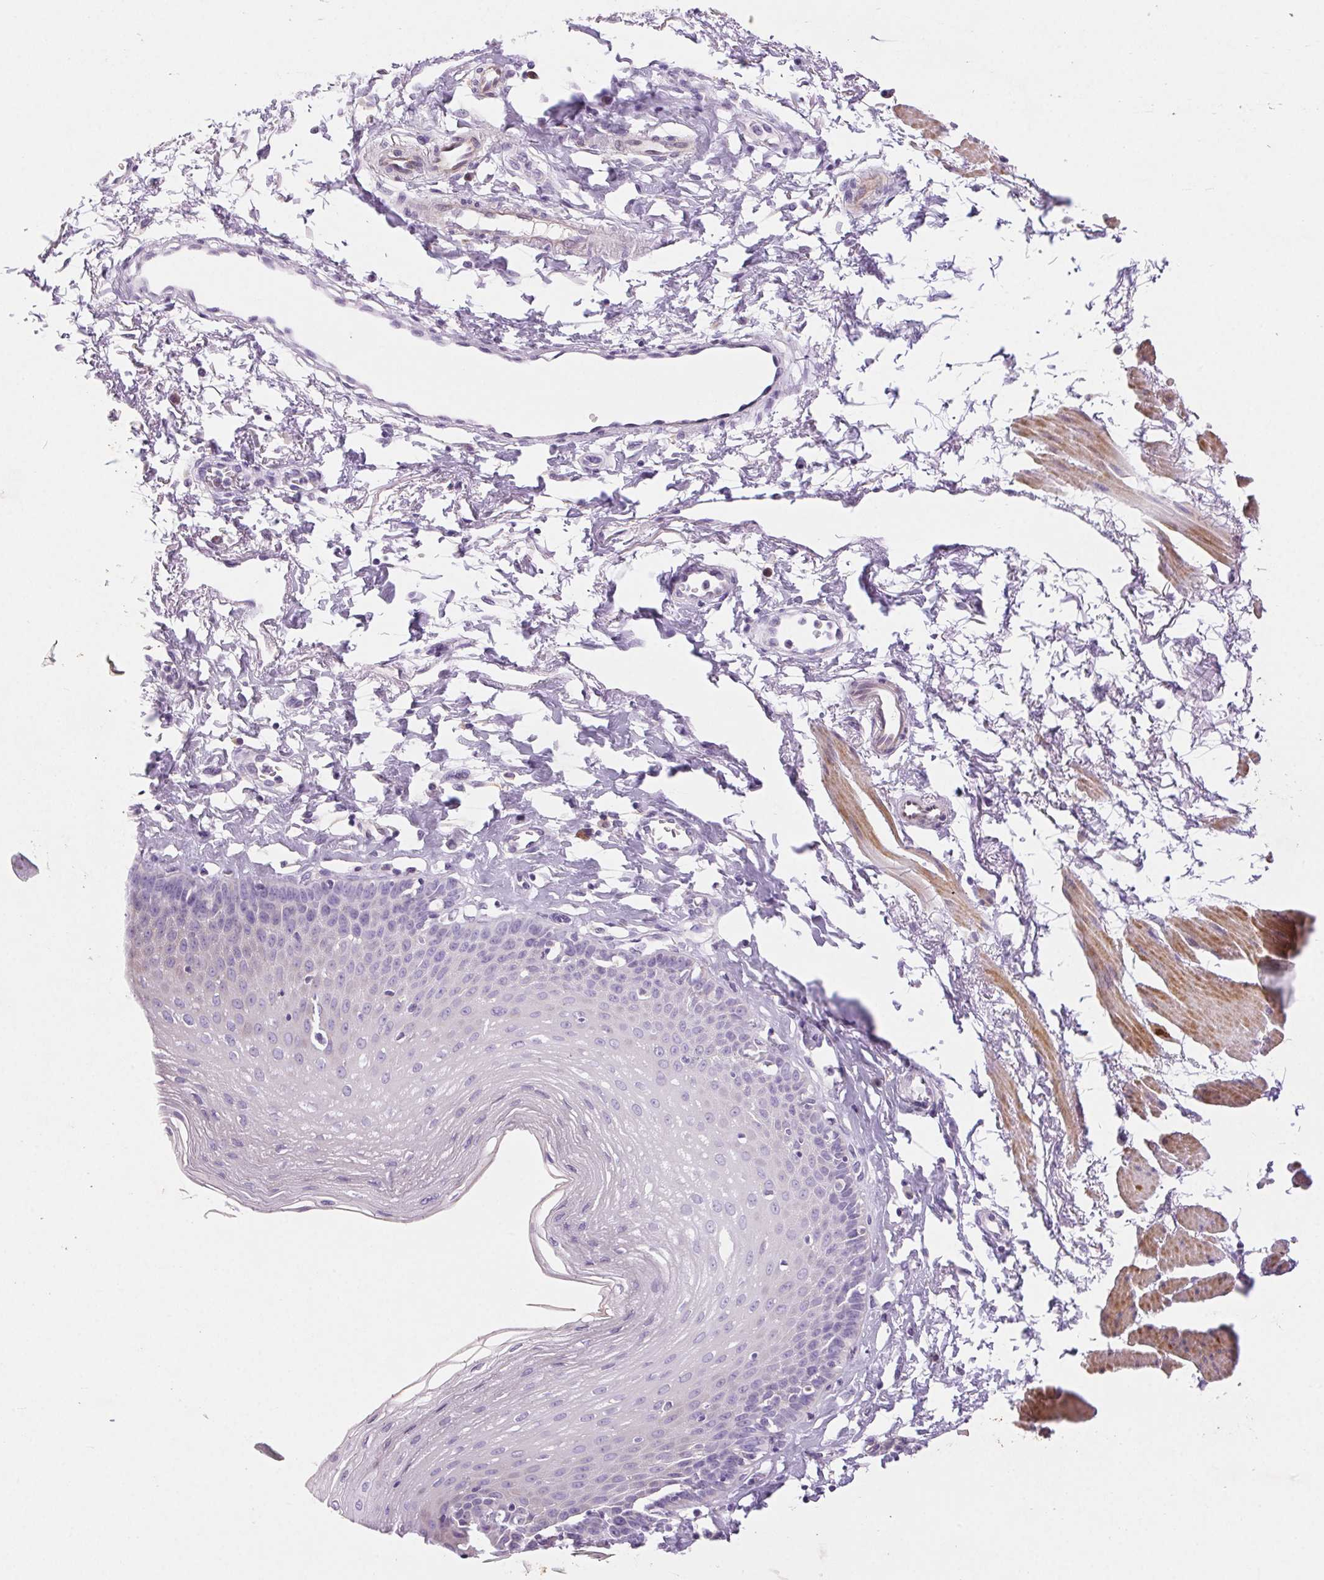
{"staining": {"intensity": "negative", "quantity": "none", "location": "none"}, "tissue": "esophagus", "cell_type": "Squamous epithelial cells", "image_type": "normal", "snomed": [{"axis": "morphology", "description": "Normal tissue, NOS"}, {"axis": "topography", "description": "Esophagus"}], "caption": "This is an IHC histopathology image of normal esophagus. There is no positivity in squamous epithelial cells.", "gene": "ARHGAP11B", "patient": {"sex": "female", "age": 81}}